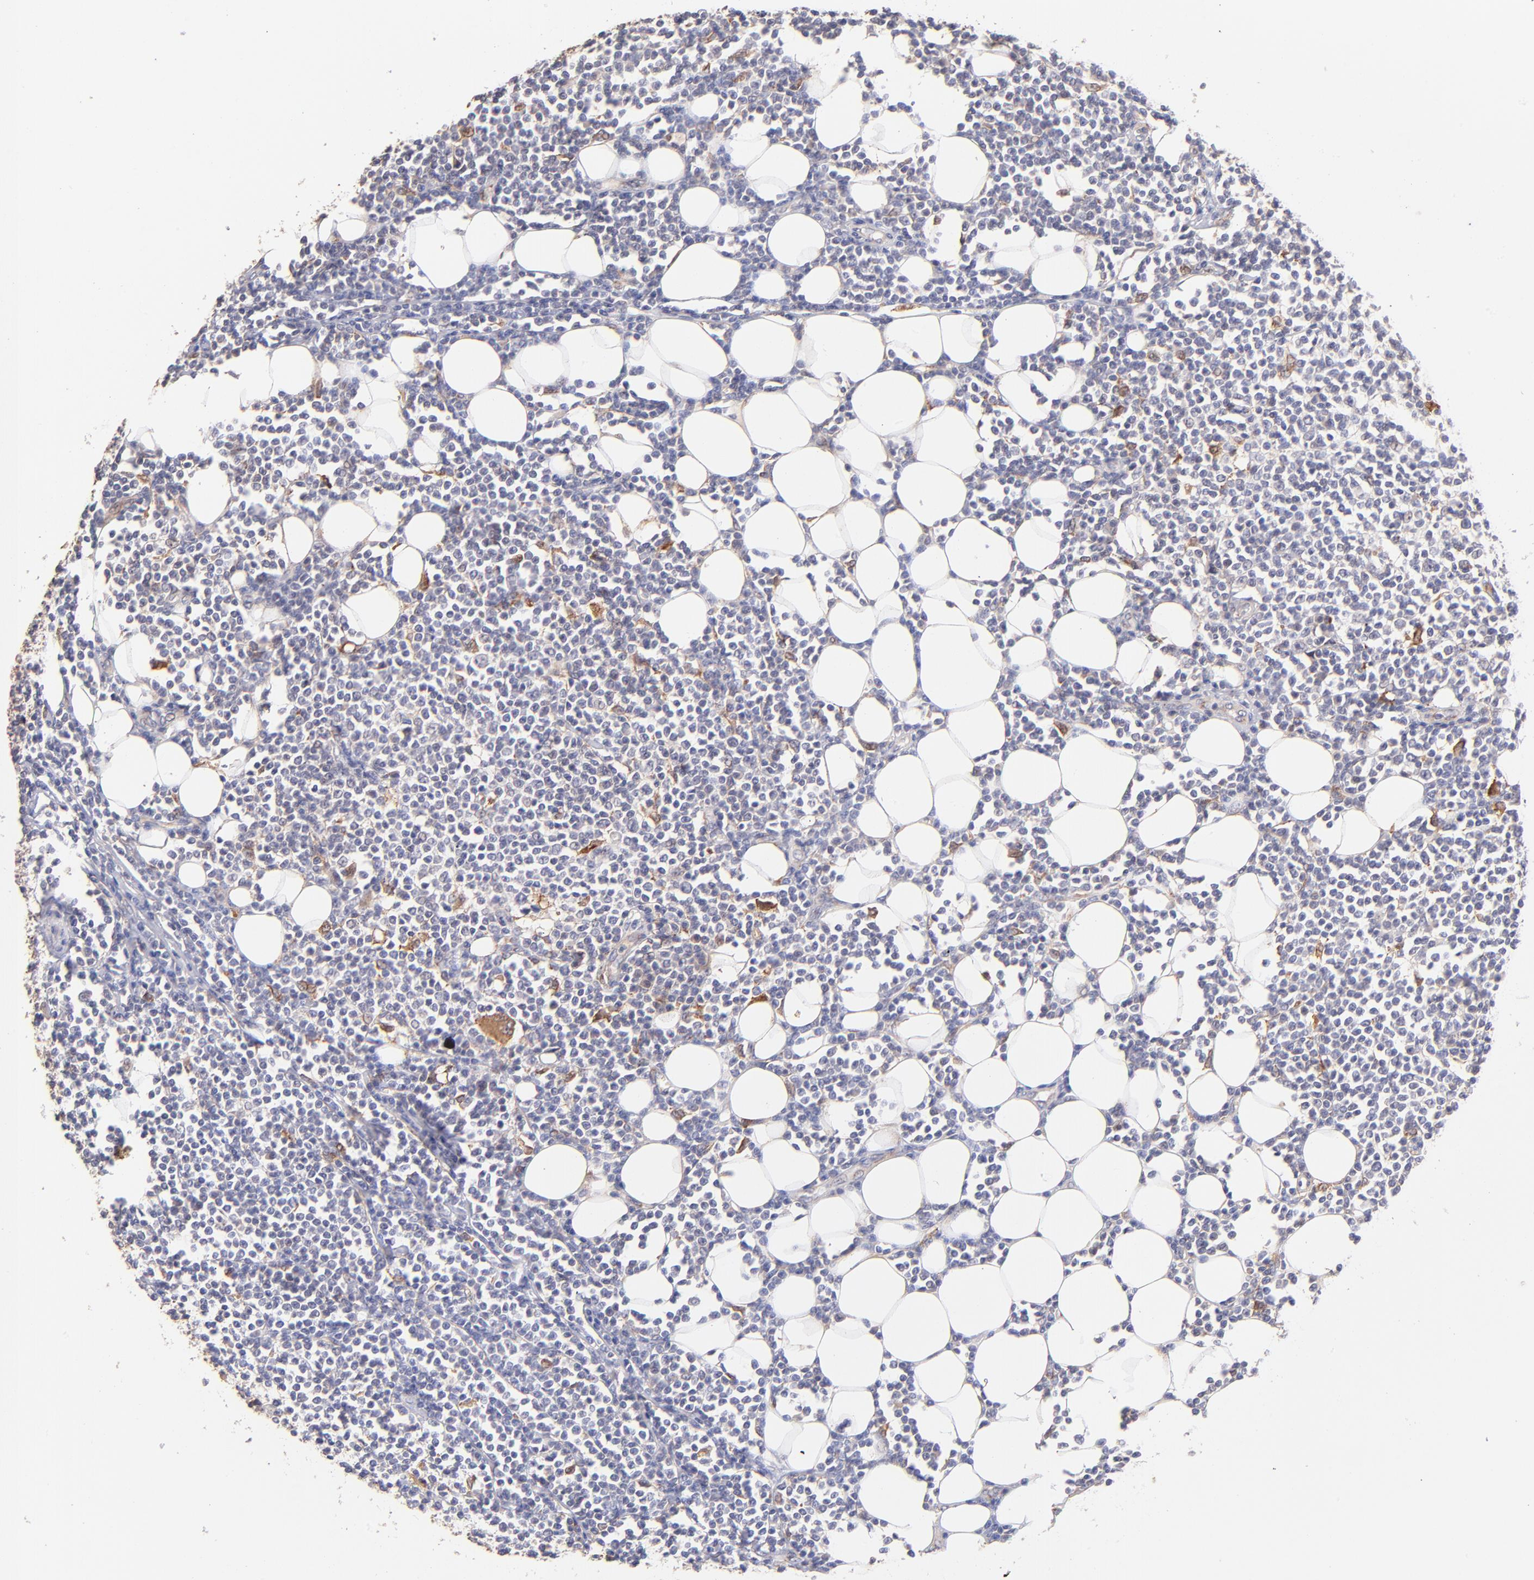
{"staining": {"intensity": "negative", "quantity": "none", "location": "none"}, "tissue": "lymphoma", "cell_type": "Tumor cells", "image_type": "cancer", "snomed": [{"axis": "morphology", "description": "Malignant lymphoma, non-Hodgkin's type, Low grade"}, {"axis": "topography", "description": "Soft tissue"}], "caption": "A high-resolution micrograph shows IHC staining of low-grade malignant lymphoma, non-Hodgkin's type, which reveals no significant staining in tumor cells. (DAB immunohistochemistry (IHC), high magnification).", "gene": "SPARC", "patient": {"sex": "male", "age": 92}}